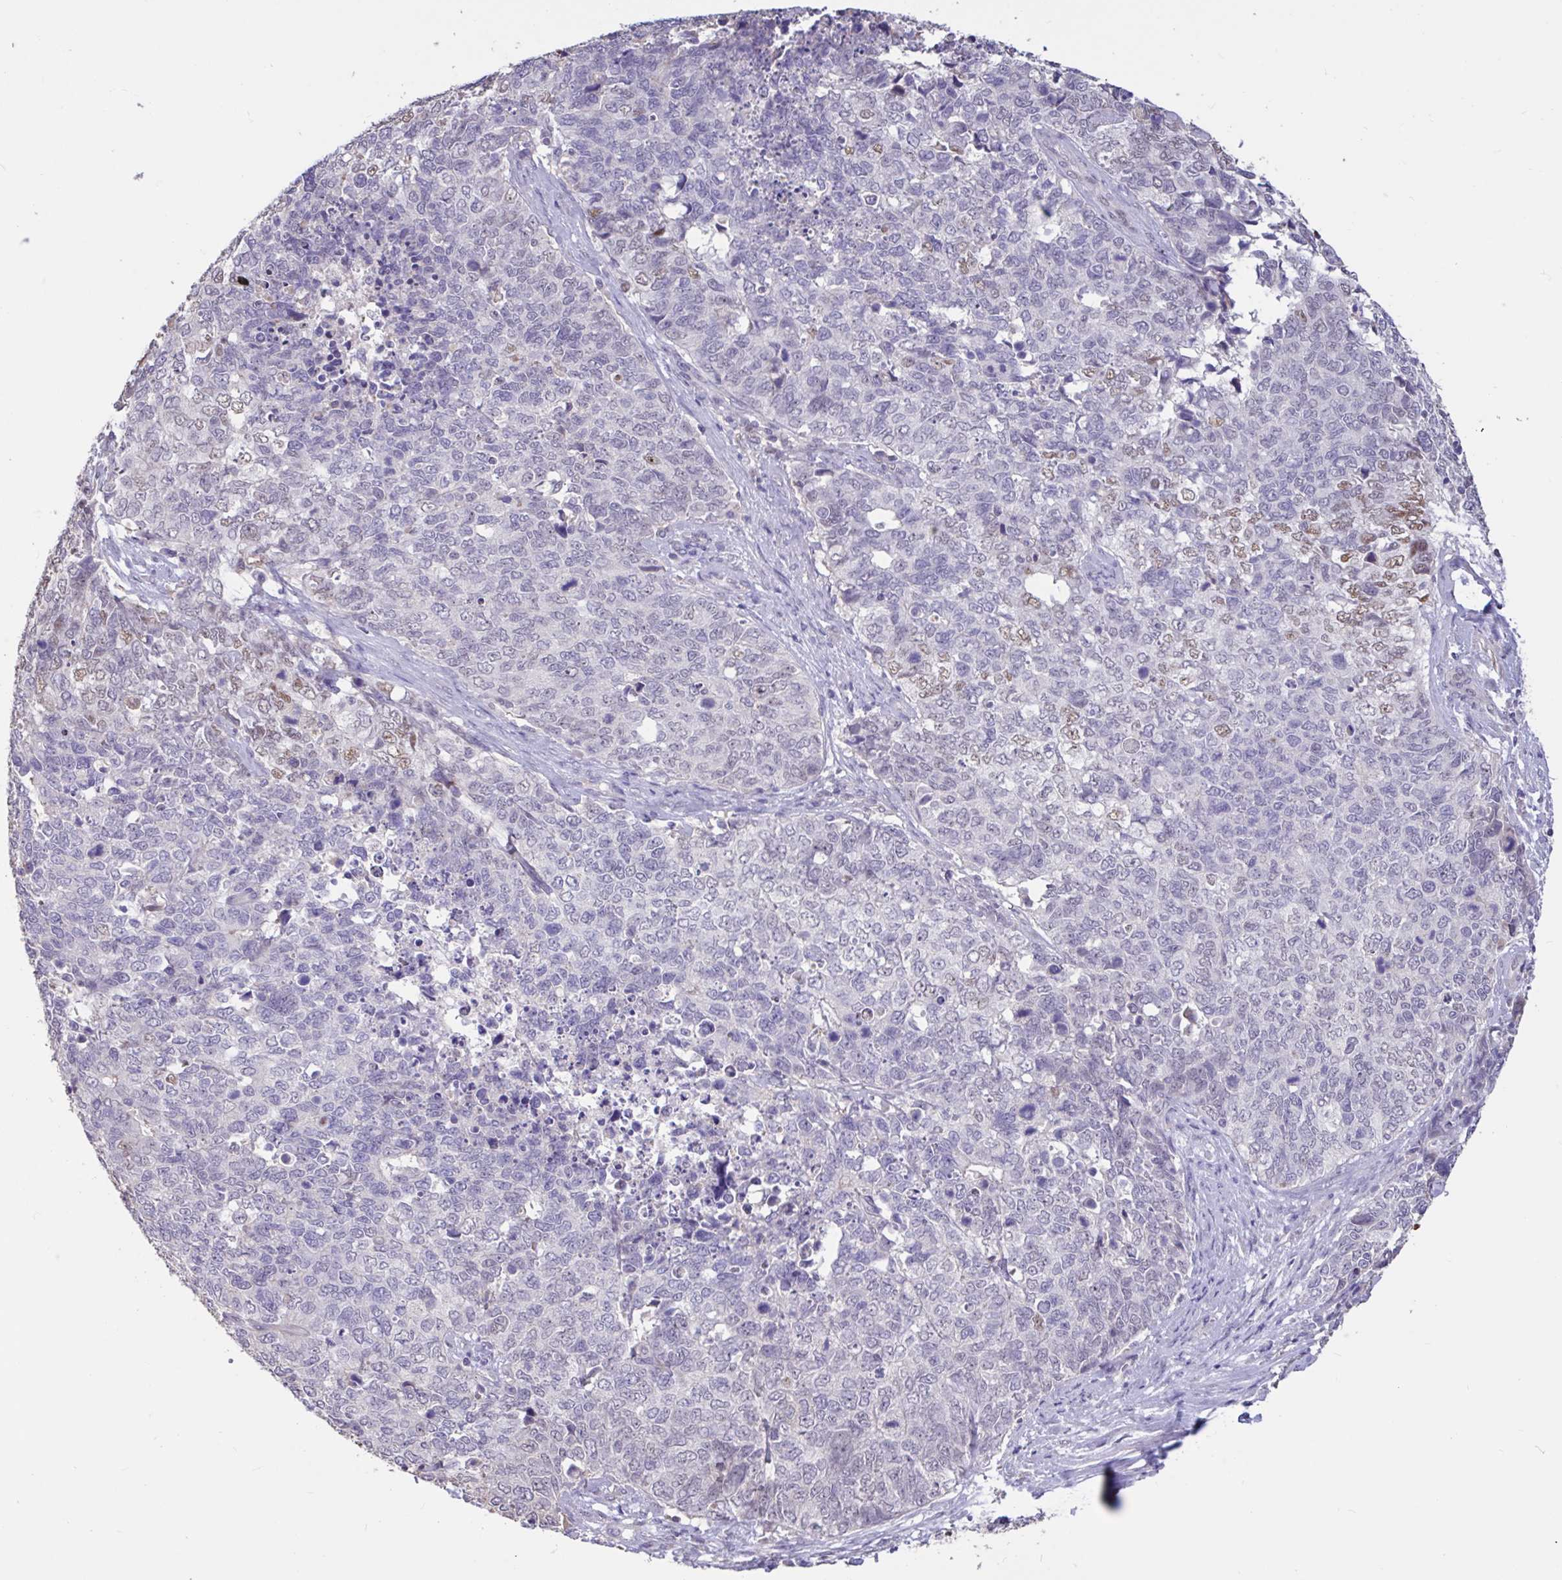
{"staining": {"intensity": "negative", "quantity": "none", "location": "none"}, "tissue": "cervical cancer", "cell_type": "Tumor cells", "image_type": "cancer", "snomed": [{"axis": "morphology", "description": "Adenocarcinoma, NOS"}, {"axis": "topography", "description": "Cervix"}], "caption": "Immunohistochemical staining of human cervical adenocarcinoma demonstrates no significant positivity in tumor cells.", "gene": "DDX39A", "patient": {"sex": "female", "age": 63}}